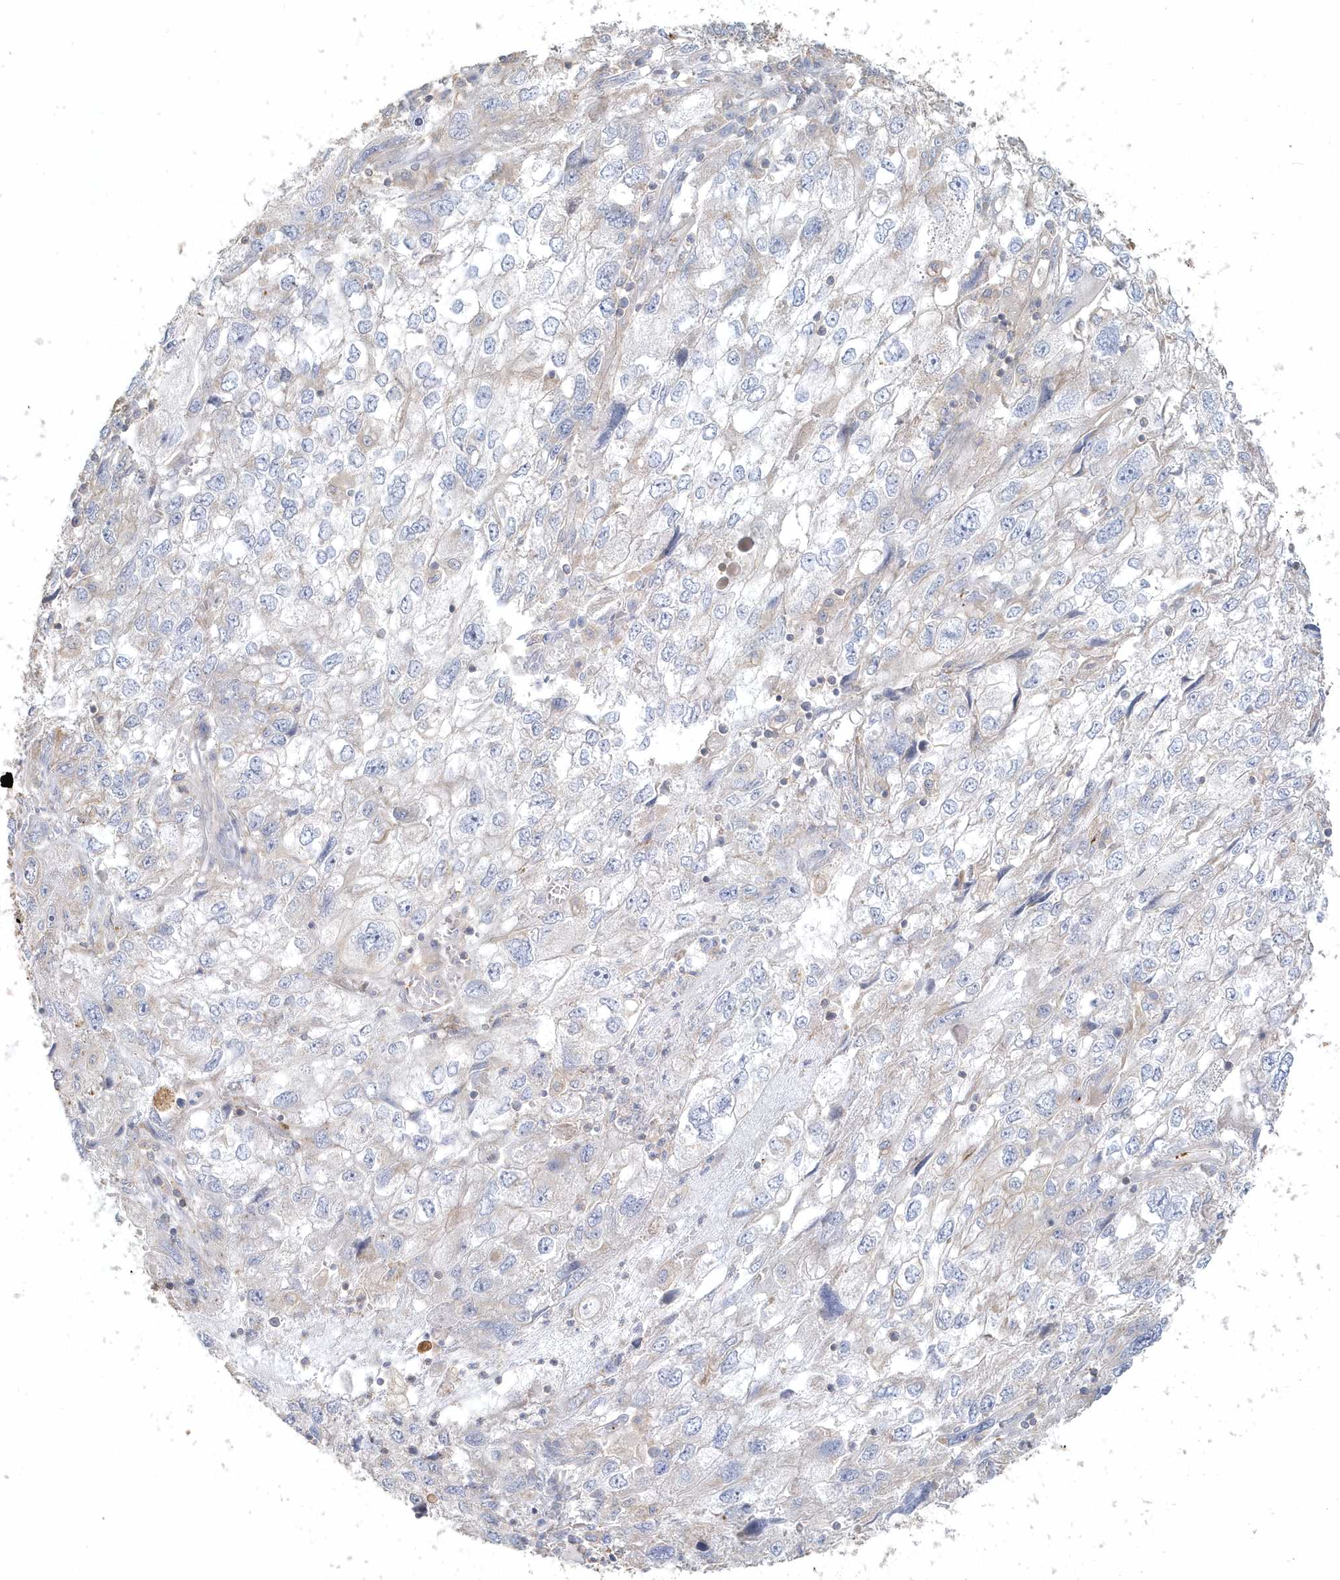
{"staining": {"intensity": "negative", "quantity": "none", "location": "none"}, "tissue": "endometrial cancer", "cell_type": "Tumor cells", "image_type": "cancer", "snomed": [{"axis": "morphology", "description": "Adenocarcinoma, NOS"}, {"axis": "topography", "description": "Endometrium"}], "caption": "Photomicrograph shows no protein positivity in tumor cells of endometrial adenocarcinoma tissue. (DAB immunohistochemistry (IHC) with hematoxylin counter stain).", "gene": "MMRN1", "patient": {"sex": "female", "age": 49}}